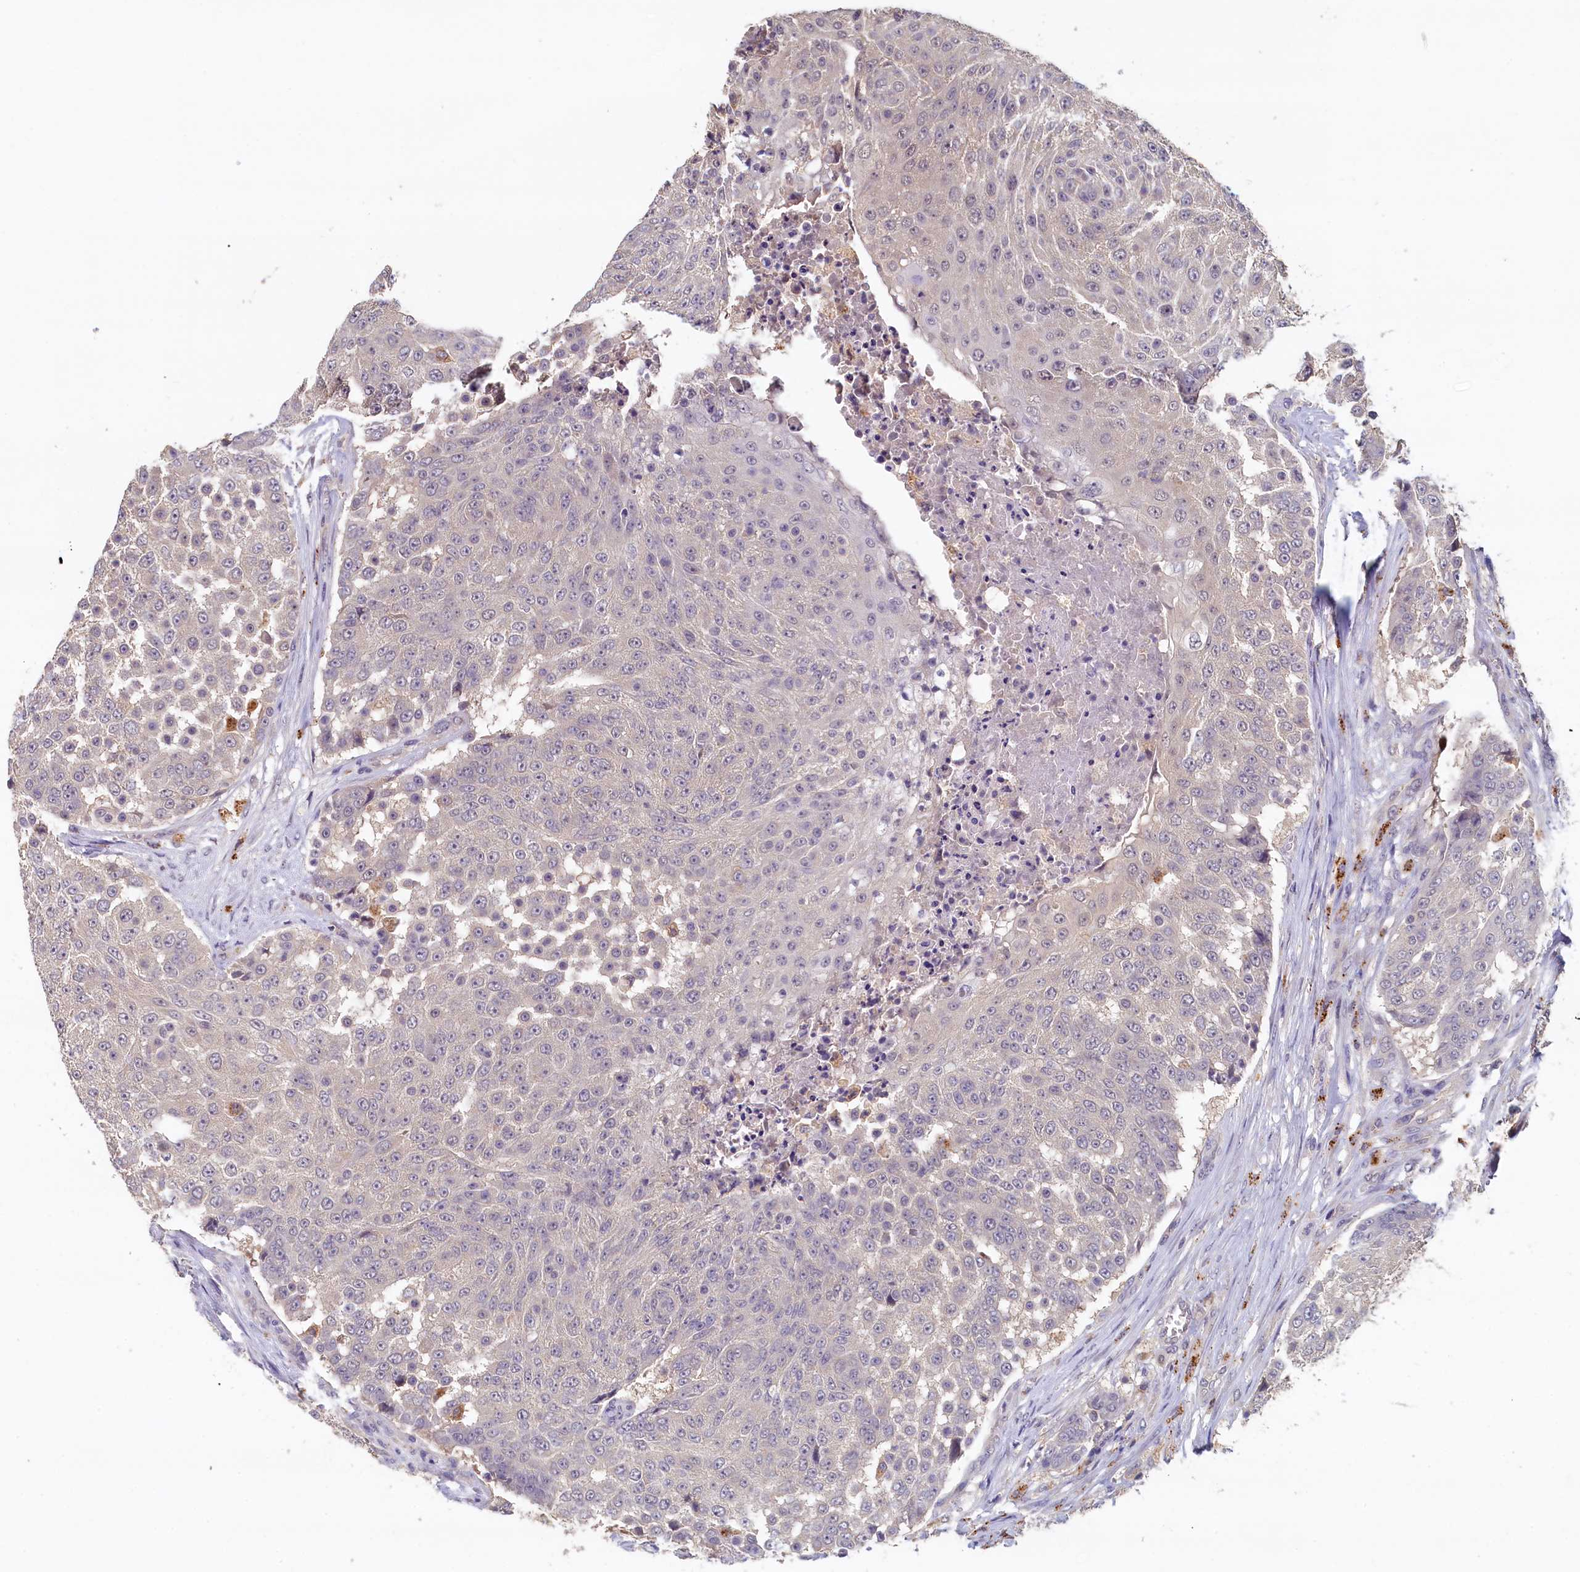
{"staining": {"intensity": "negative", "quantity": "none", "location": "none"}, "tissue": "urothelial cancer", "cell_type": "Tumor cells", "image_type": "cancer", "snomed": [{"axis": "morphology", "description": "Urothelial carcinoma, High grade"}, {"axis": "topography", "description": "Urinary bladder"}], "caption": "Tumor cells are negative for protein expression in human urothelial cancer. Brightfield microscopy of immunohistochemistry stained with DAB (3,3'-diaminobenzidine) (brown) and hematoxylin (blue), captured at high magnification.", "gene": "NUBP2", "patient": {"sex": "female", "age": 63}}